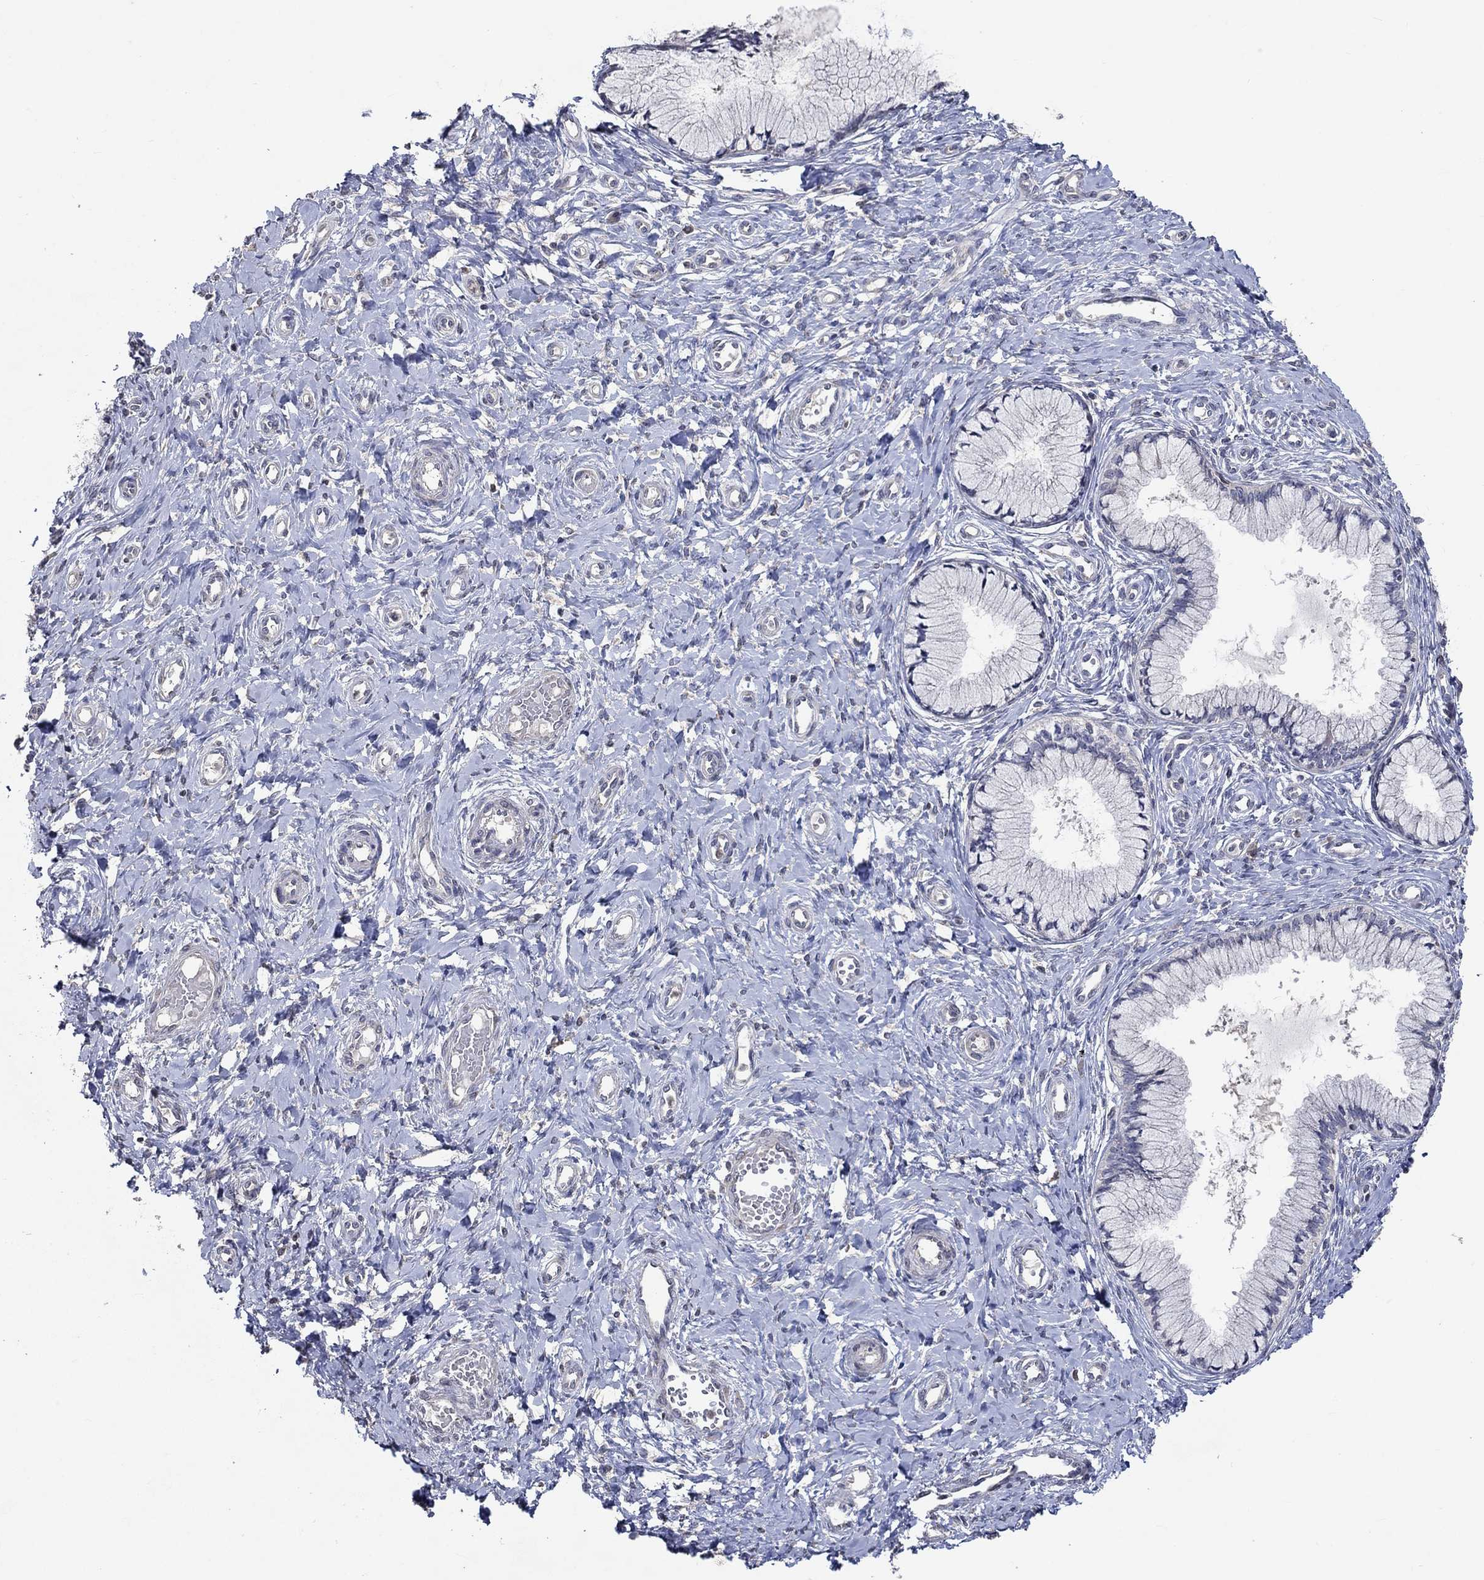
{"staining": {"intensity": "negative", "quantity": "none", "location": "none"}, "tissue": "cervix", "cell_type": "Glandular cells", "image_type": "normal", "snomed": [{"axis": "morphology", "description": "Normal tissue, NOS"}, {"axis": "topography", "description": "Cervix"}], "caption": "Protein analysis of benign cervix reveals no significant expression in glandular cells.", "gene": "TMEM169", "patient": {"sex": "female", "age": 37}}